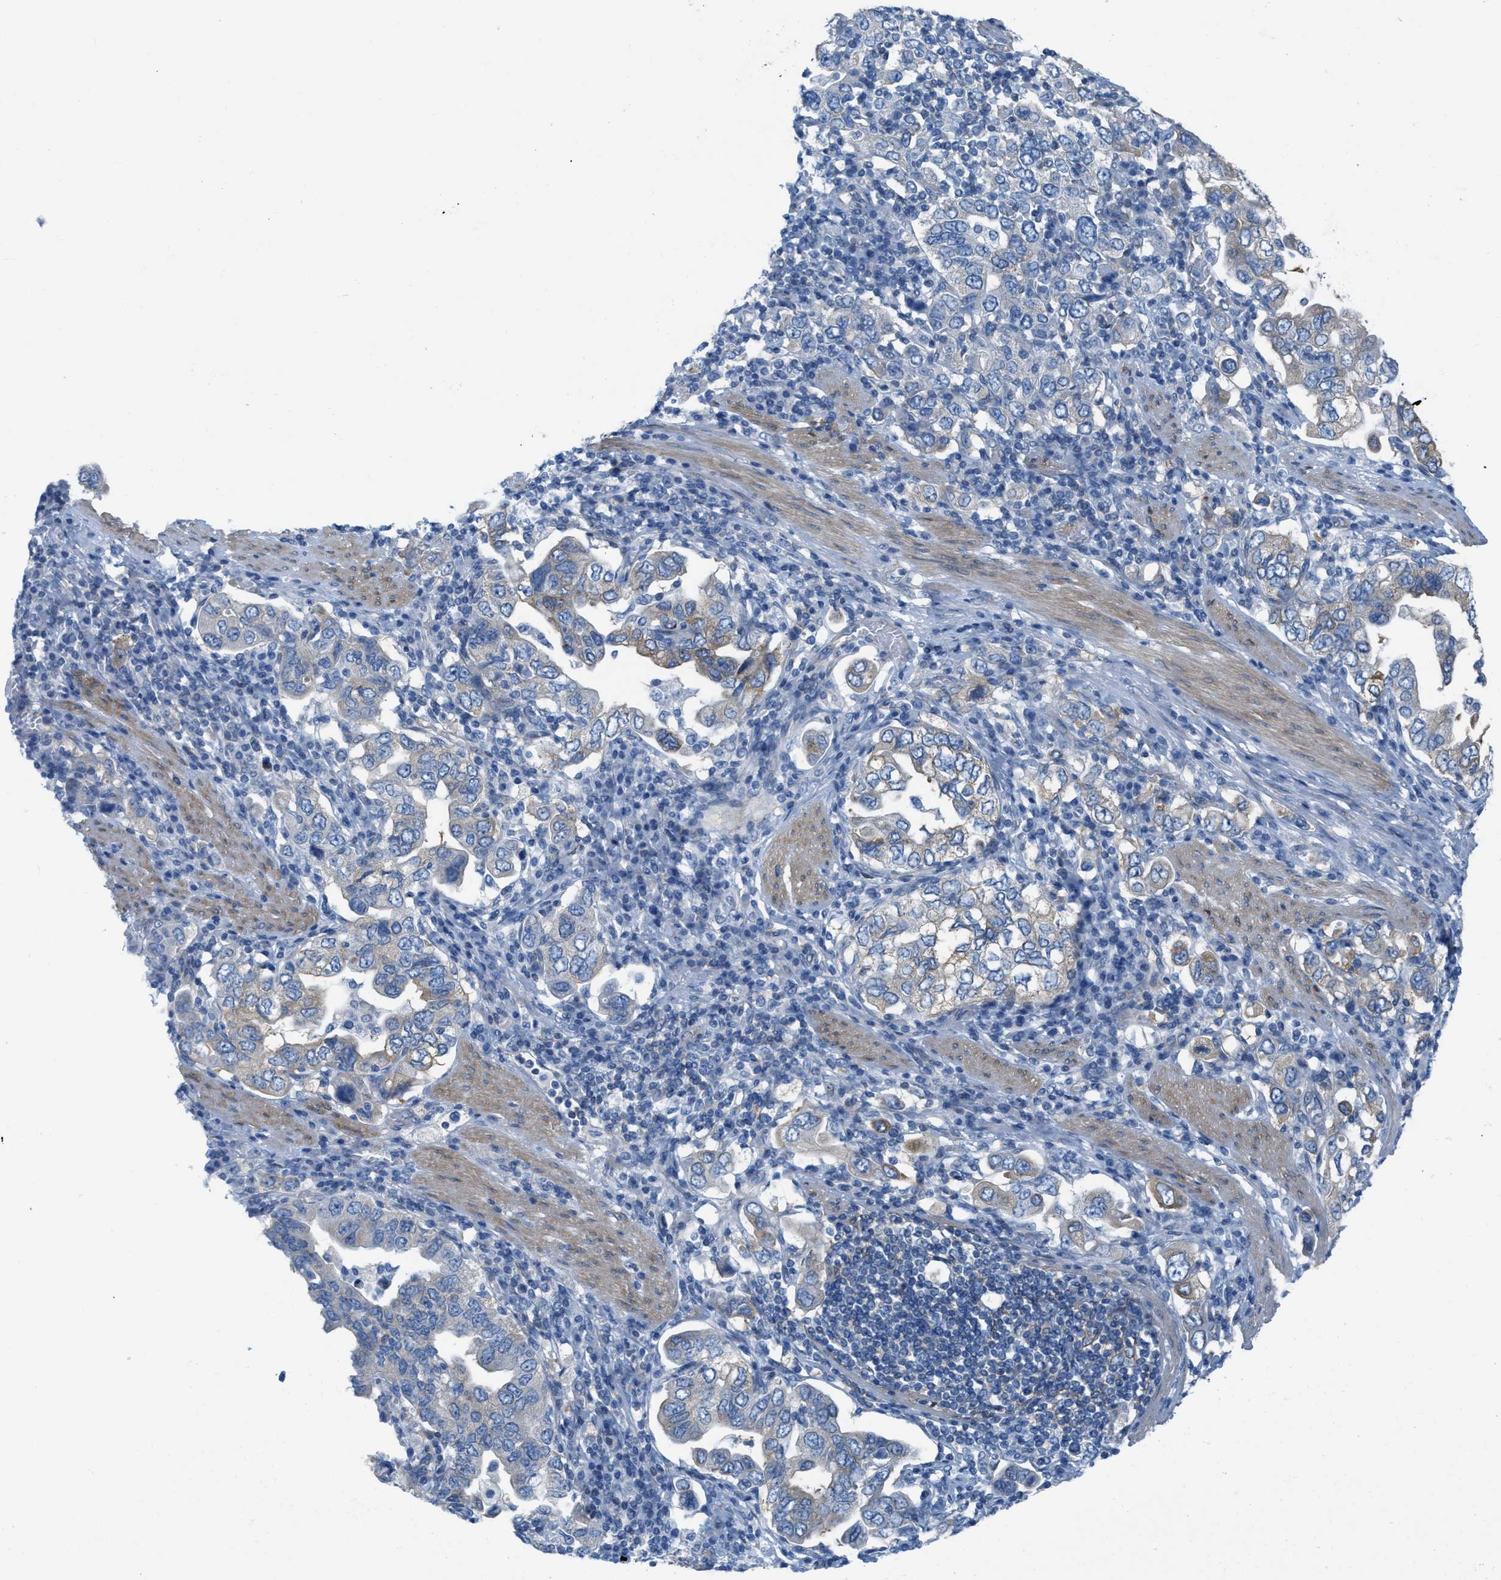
{"staining": {"intensity": "moderate", "quantity": "<25%", "location": "cytoplasmic/membranous"}, "tissue": "stomach cancer", "cell_type": "Tumor cells", "image_type": "cancer", "snomed": [{"axis": "morphology", "description": "Adenocarcinoma, NOS"}, {"axis": "topography", "description": "Stomach, upper"}], "caption": "High-magnification brightfield microscopy of stomach cancer (adenocarcinoma) stained with DAB (3,3'-diaminobenzidine) (brown) and counterstained with hematoxylin (blue). tumor cells exhibit moderate cytoplasmic/membranous expression is appreciated in about<25% of cells.", "gene": "ASGR1", "patient": {"sex": "male", "age": 62}}